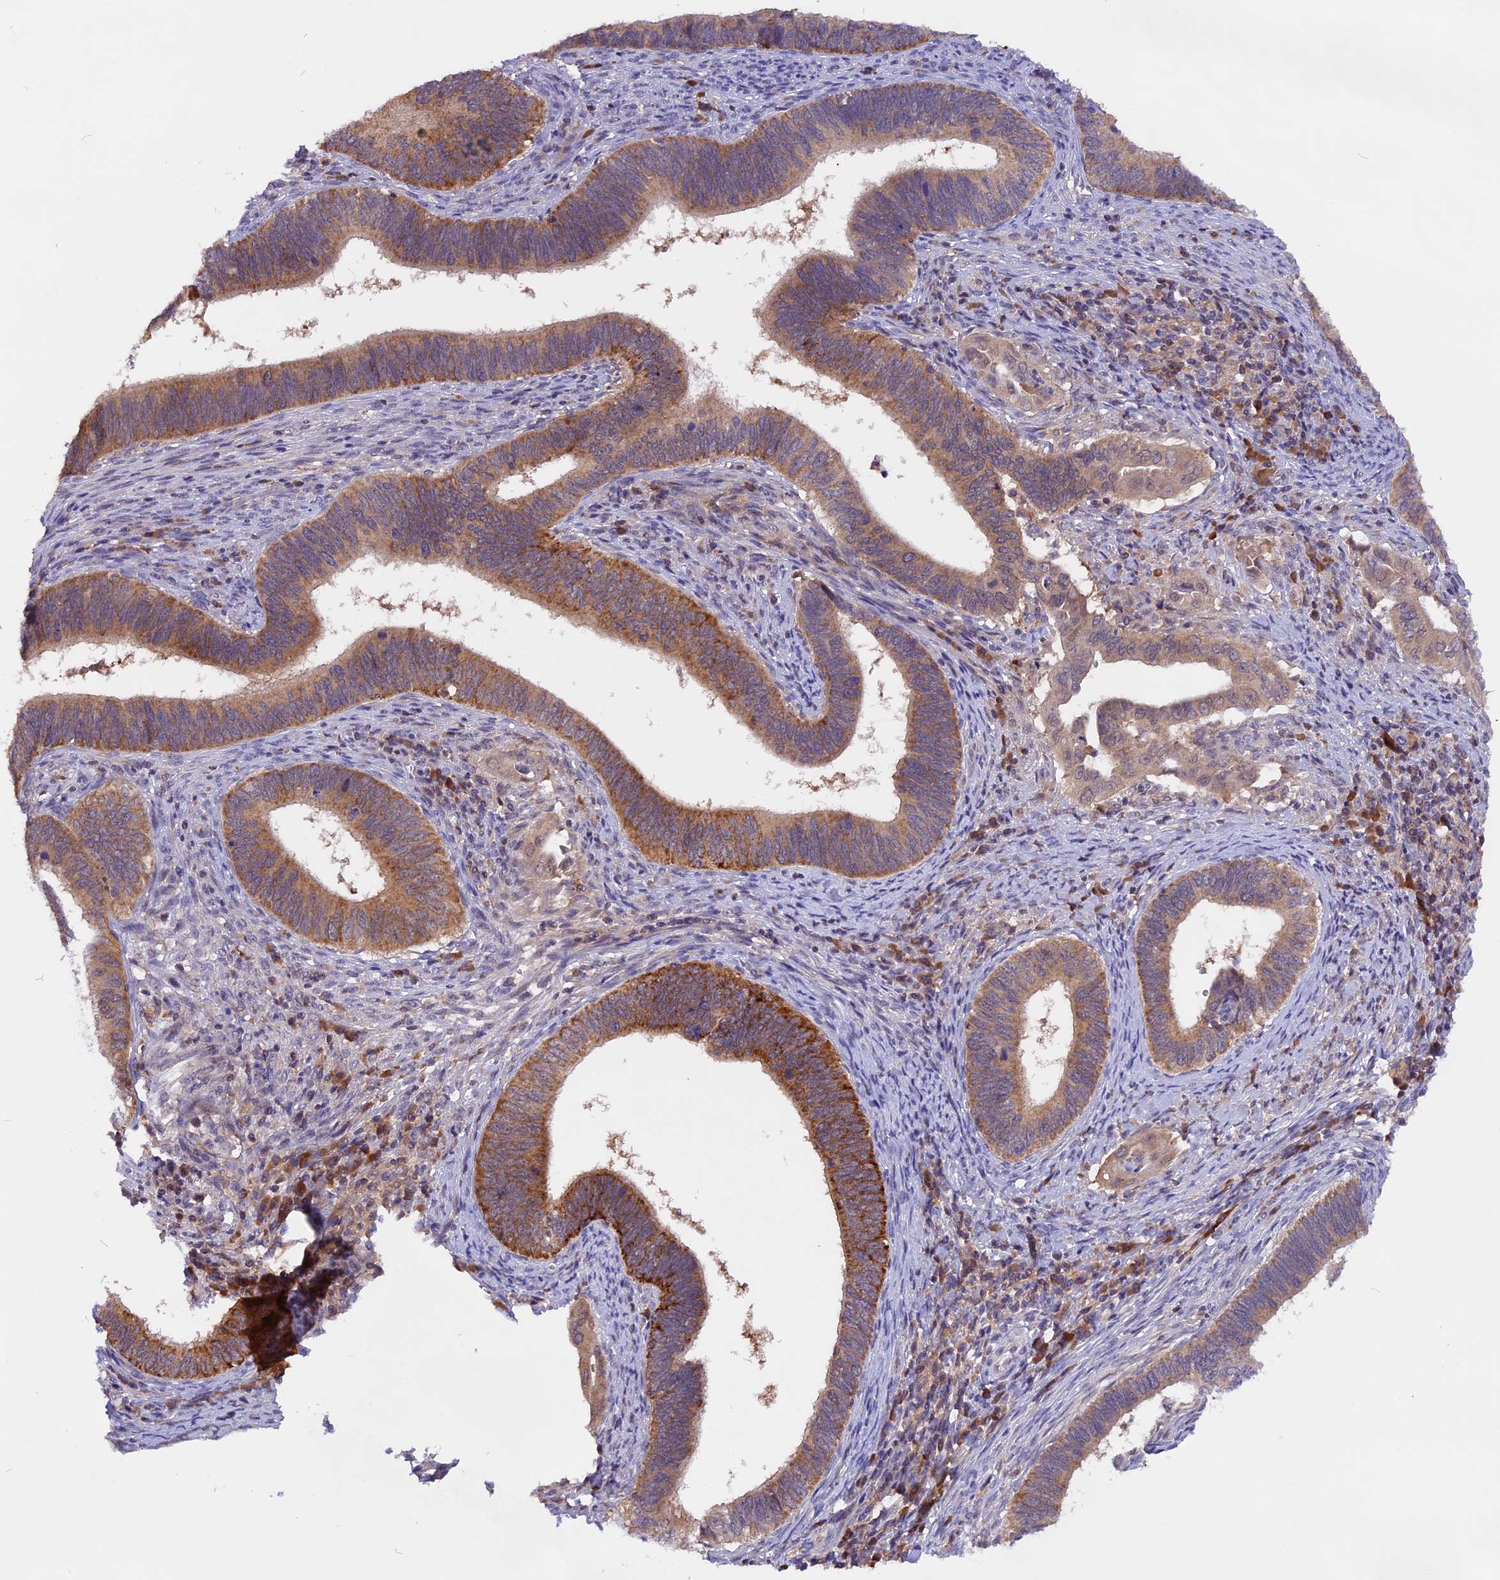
{"staining": {"intensity": "moderate", "quantity": ">75%", "location": "cytoplasmic/membranous"}, "tissue": "cervical cancer", "cell_type": "Tumor cells", "image_type": "cancer", "snomed": [{"axis": "morphology", "description": "Adenocarcinoma, NOS"}, {"axis": "topography", "description": "Cervix"}], "caption": "A brown stain labels moderate cytoplasmic/membranous expression of a protein in cervical cancer tumor cells.", "gene": "MARK4", "patient": {"sex": "female", "age": 42}}